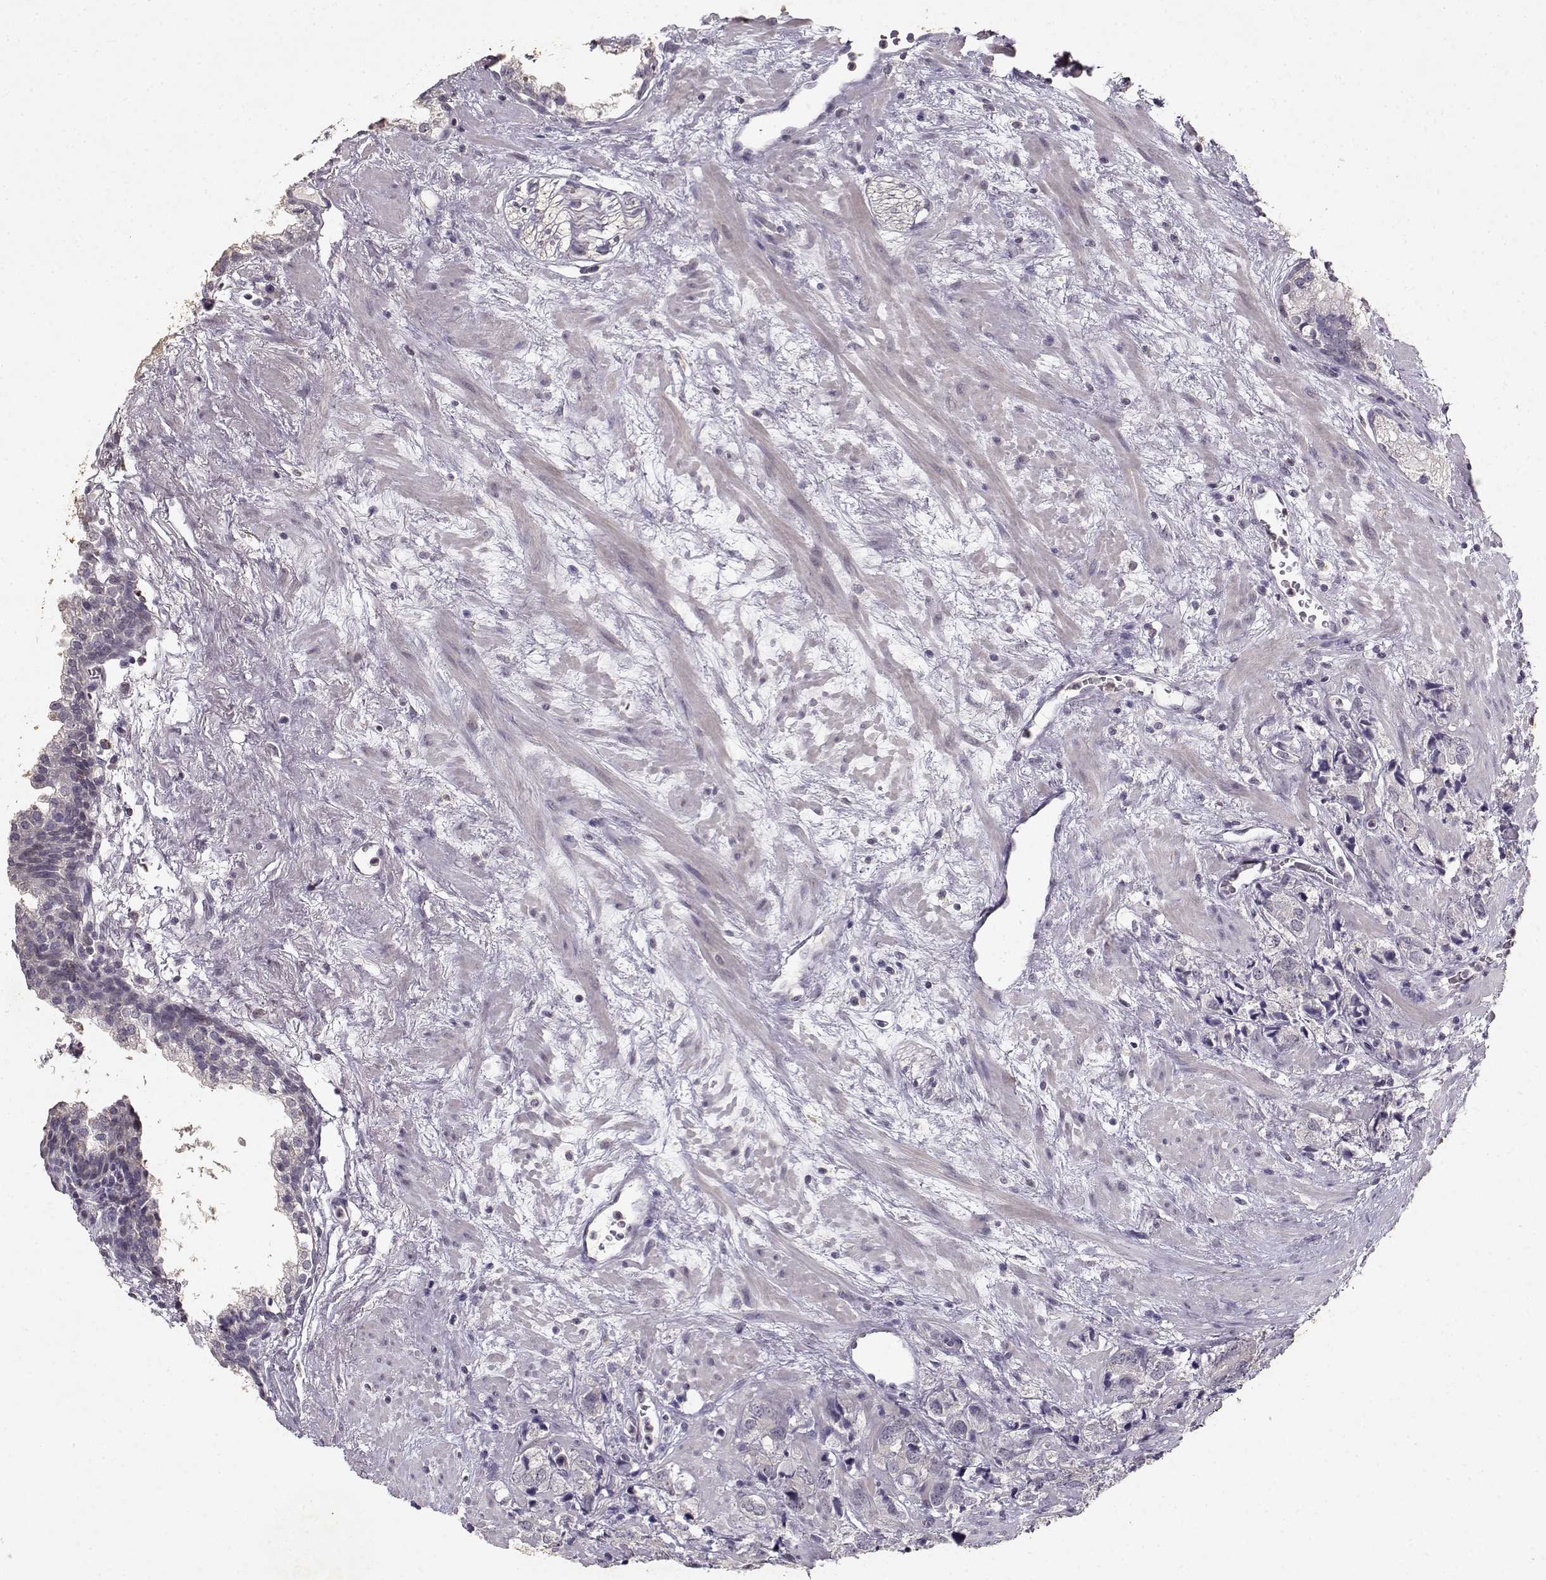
{"staining": {"intensity": "negative", "quantity": "none", "location": "none"}, "tissue": "prostate cancer", "cell_type": "Tumor cells", "image_type": "cancer", "snomed": [{"axis": "morphology", "description": "Adenocarcinoma, NOS"}, {"axis": "topography", "description": "Prostate and seminal vesicle, NOS"}], "caption": "The immunohistochemistry (IHC) image has no significant positivity in tumor cells of prostate adenocarcinoma tissue.", "gene": "UROC1", "patient": {"sex": "male", "age": 63}}